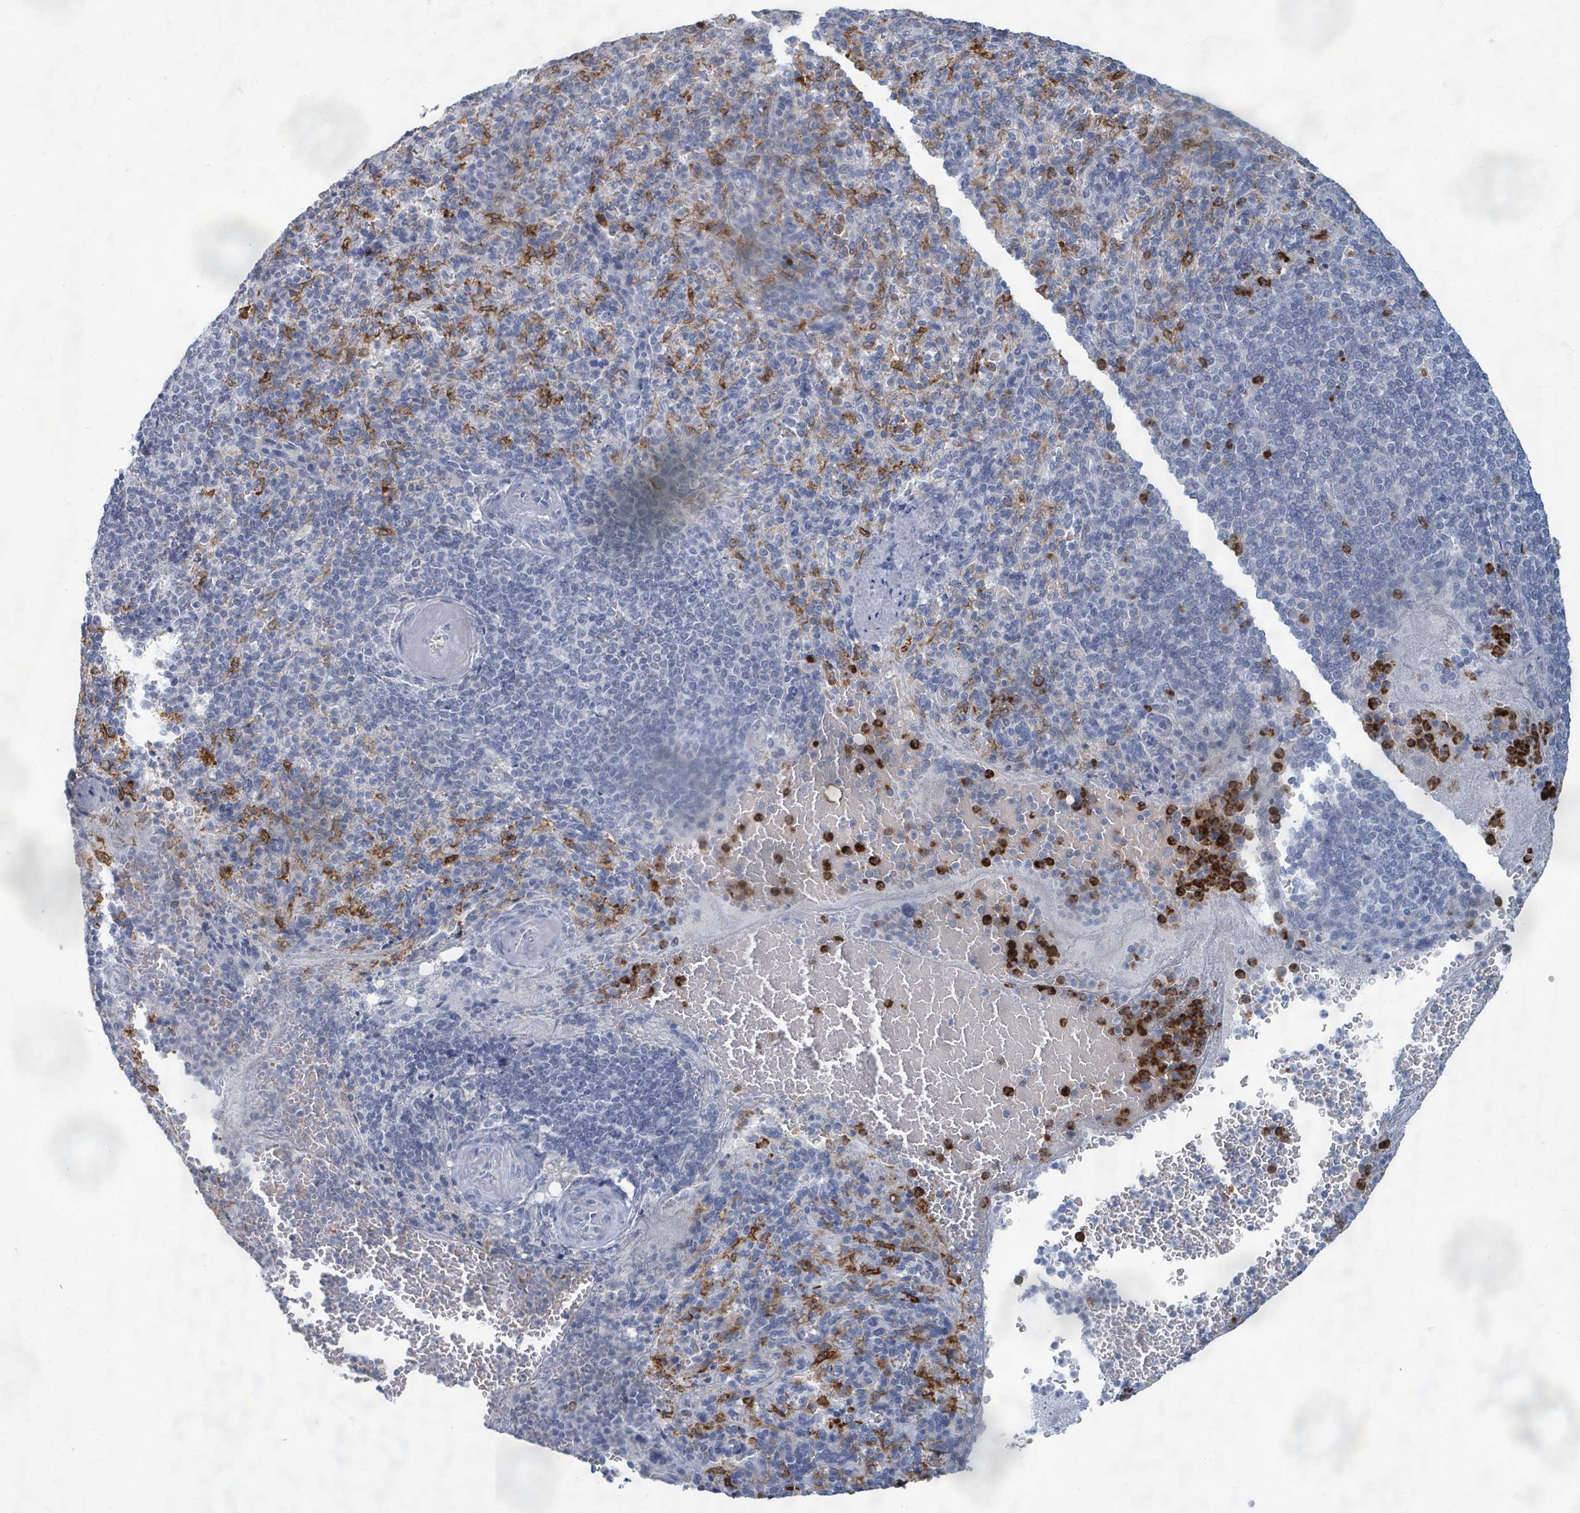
{"staining": {"intensity": "strong", "quantity": "<25%", "location": "cytoplasmic/membranous"}, "tissue": "spleen", "cell_type": "Cells in red pulp", "image_type": "normal", "snomed": [{"axis": "morphology", "description": "Normal tissue, NOS"}, {"axis": "topography", "description": "Spleen"}], "caption": "The micrograph shows staining of unremarkable spleen, revealing strong cytoplasmic/membranous protein positivity (brown color) within cells in red pulp.", "gene": "WNT11", "patient": {"sex": "female", "age": 74}}